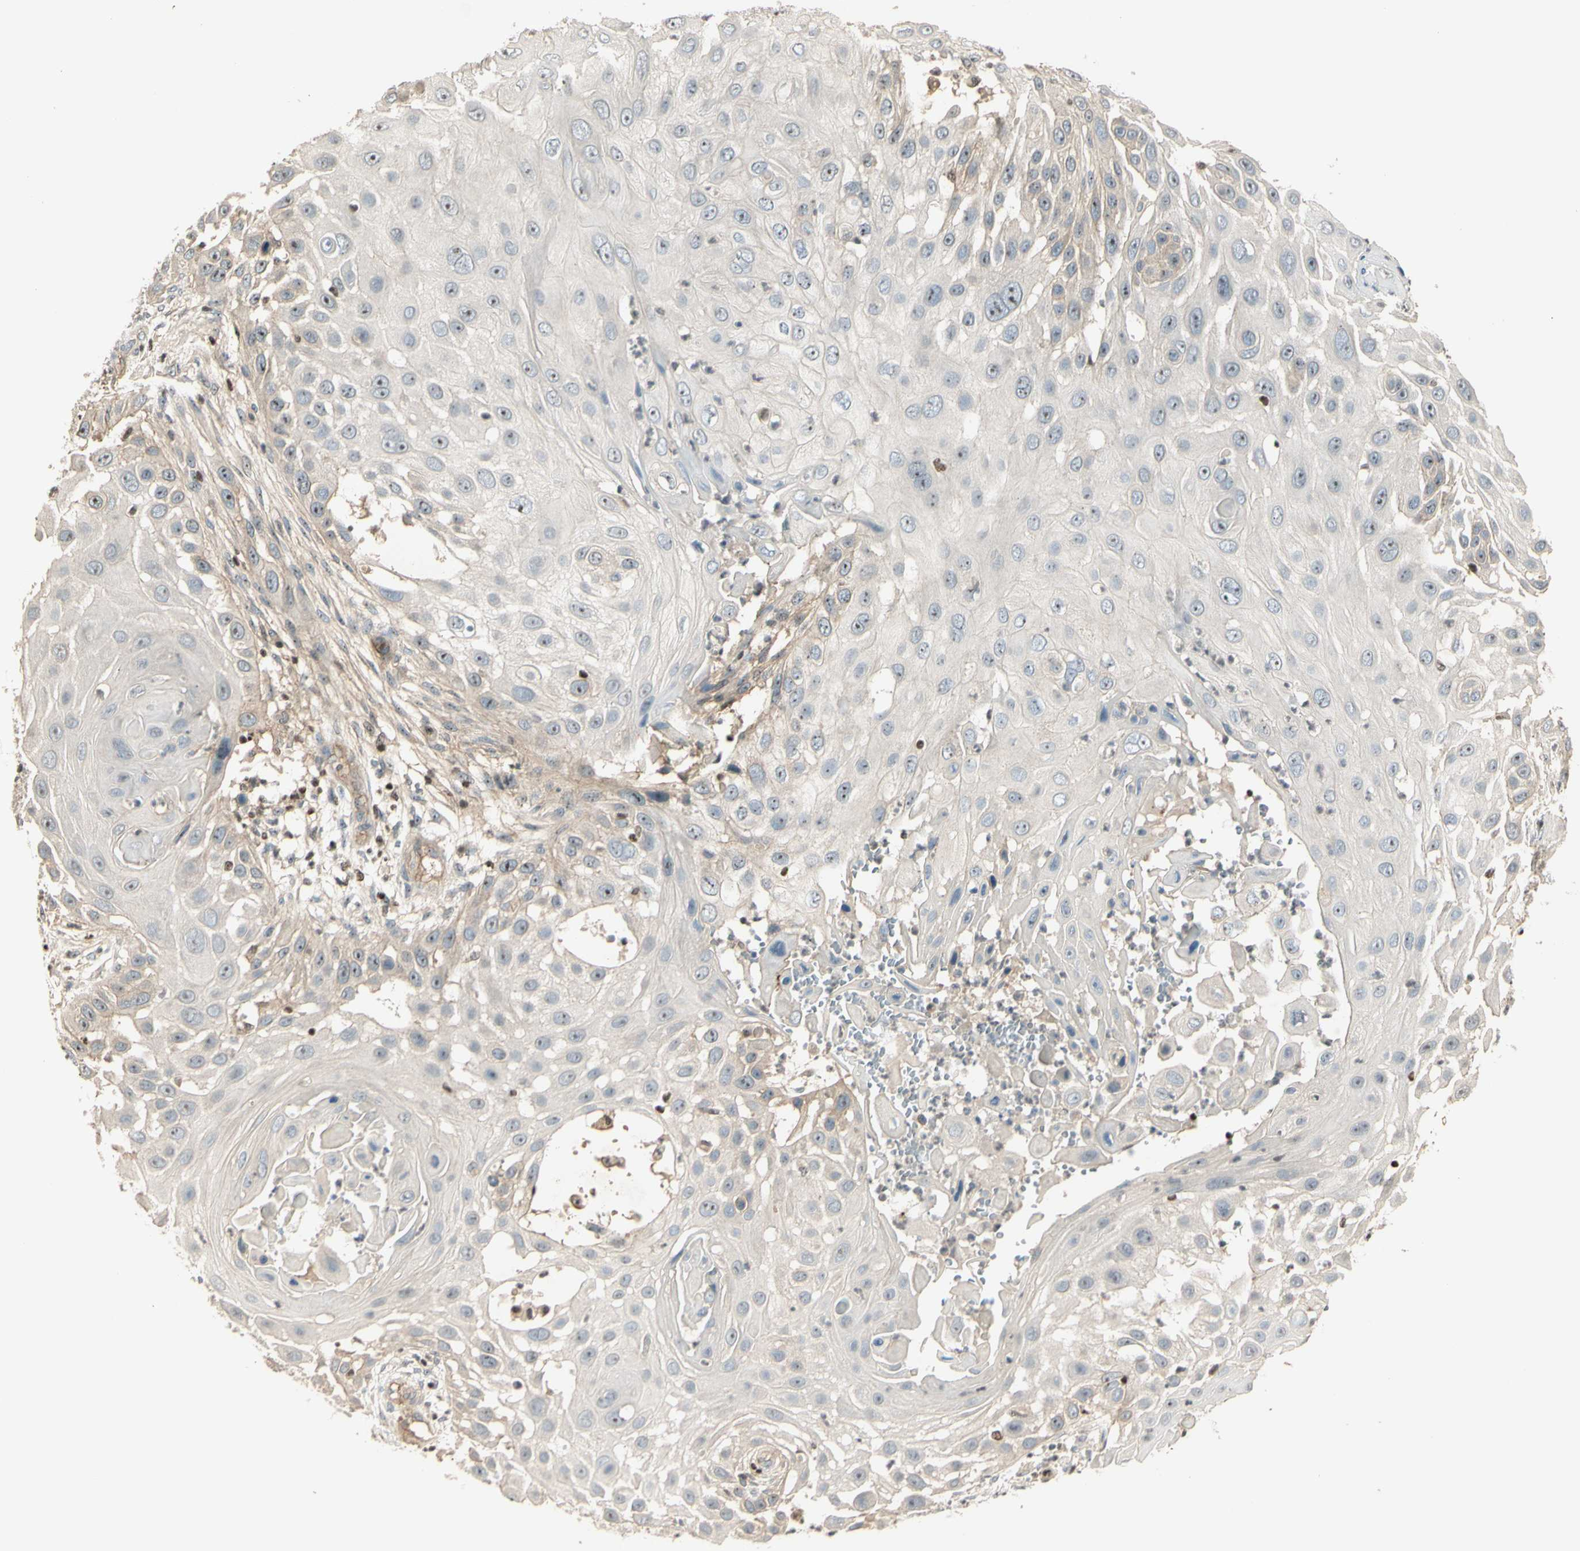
{"staining": {"intensity": "negative", "quantity": "none", "location": "none"}, "tissue": "skin cancer", "cell_type": "Tumor cells", "image_type": "cancer", "snomed": [{"axis": "morphology", "description": "Squamous cell carcinoma, NOS"}, {"axis": "topography", "description": "Skin"}], "caption": "Protein analysis of skin squamous cell carcinoma exhibits no significant expression in tumor cells.", "gene": "NFYA", "patient": {"sex": "female", "age": 44}}